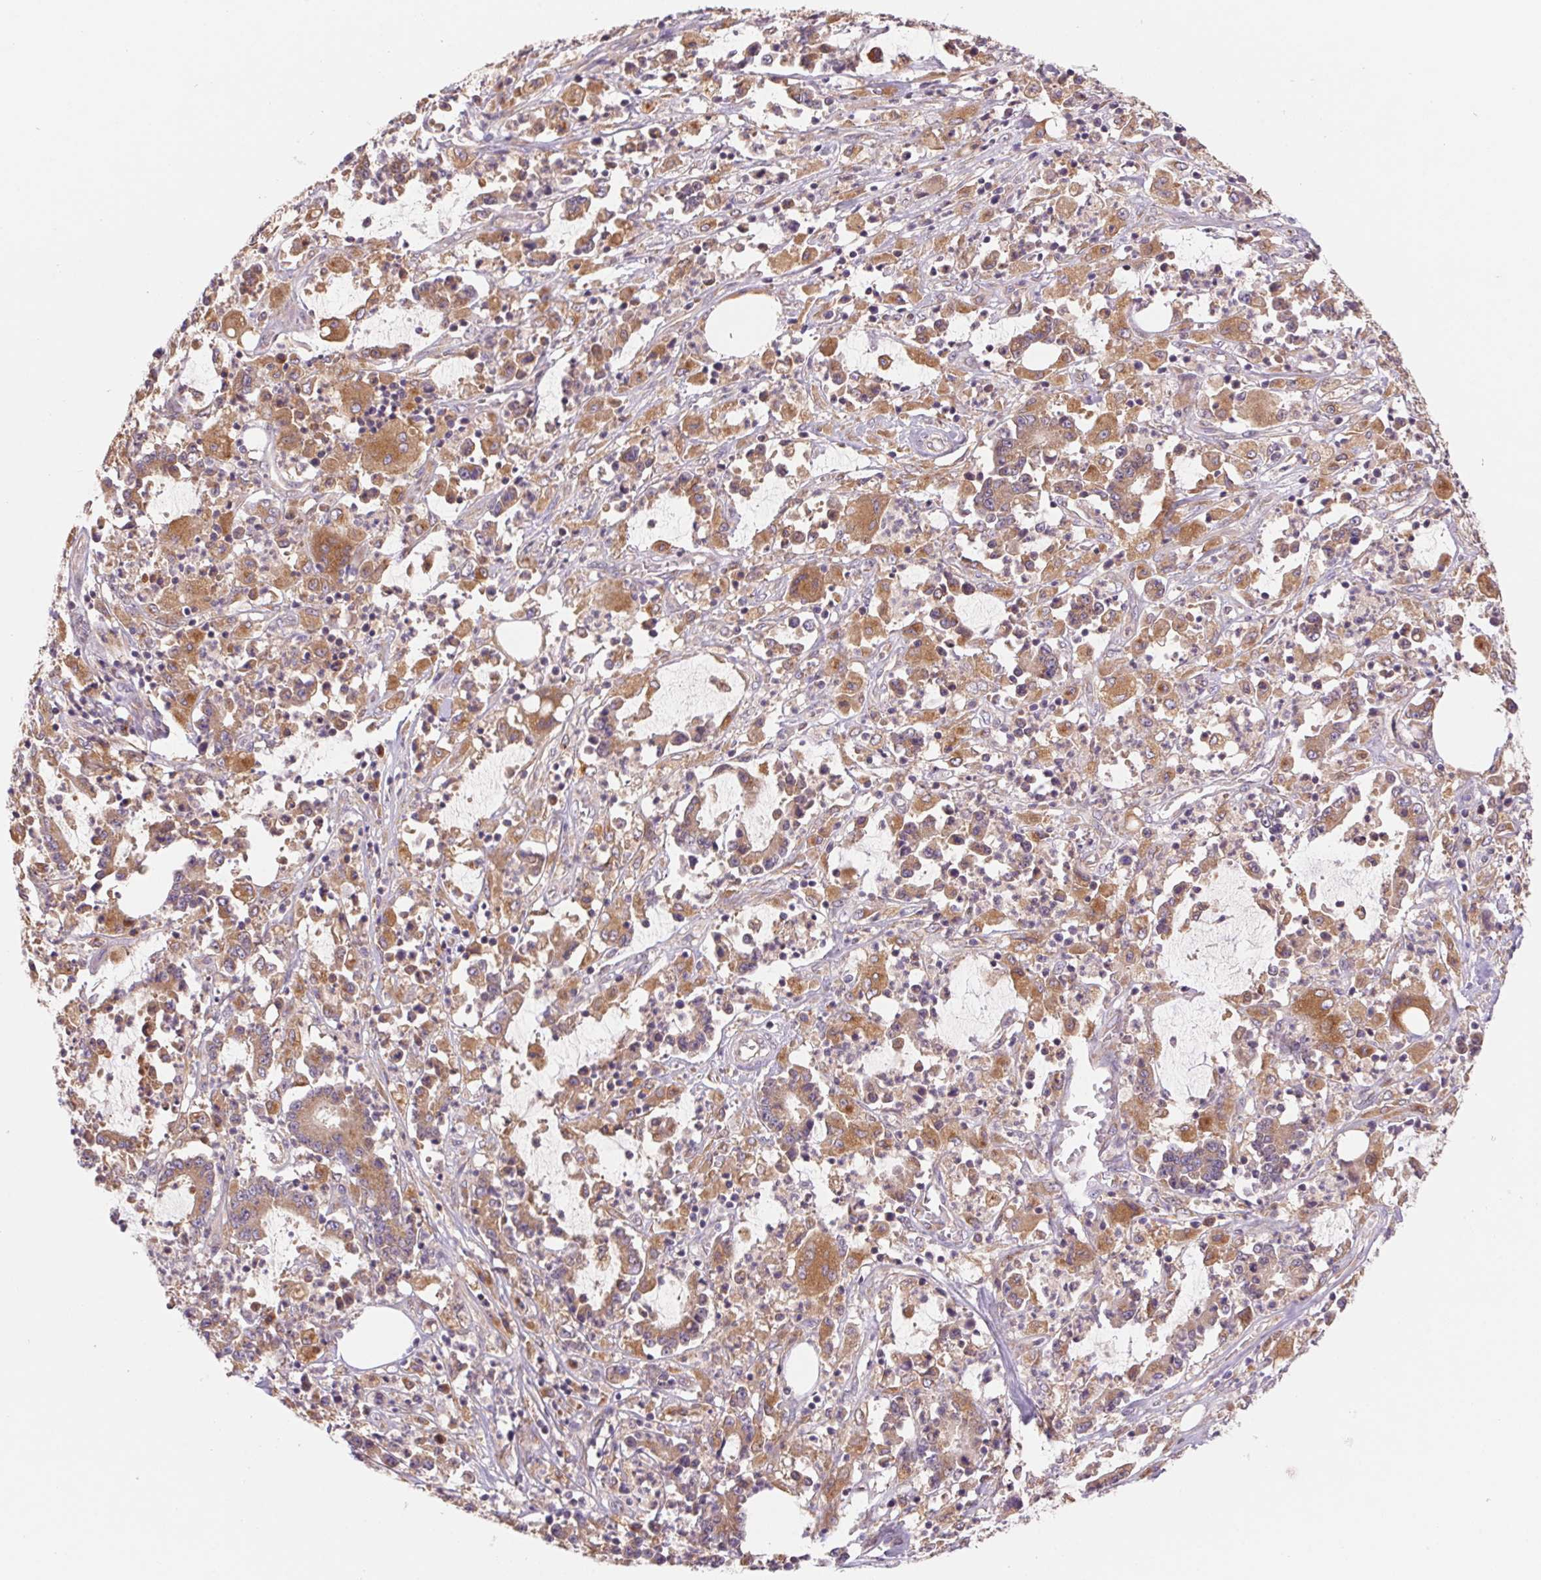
{"staining": {"intensity": "moderate", "quantity": ">75%", "location": "cytoplasmic/membranous"}, "tissue": "stomach cancer", "cell_type": "Tumor cells", "image_type": "cancer", "snomed": [{"axis": "morphology", "description": "Adenocarcinoma, NOS"}, {"axis": "topography", "description": "Stomach, upper"}], "caption": "IHC of stomach cancer (adenocarcinoma) exhibits medium levels of moderate cytoplasmic/membranous positivity in approximately >75% of tumor cells.", "gene": "RAB1A", "patient": {"sex": "male", "age": 68}}